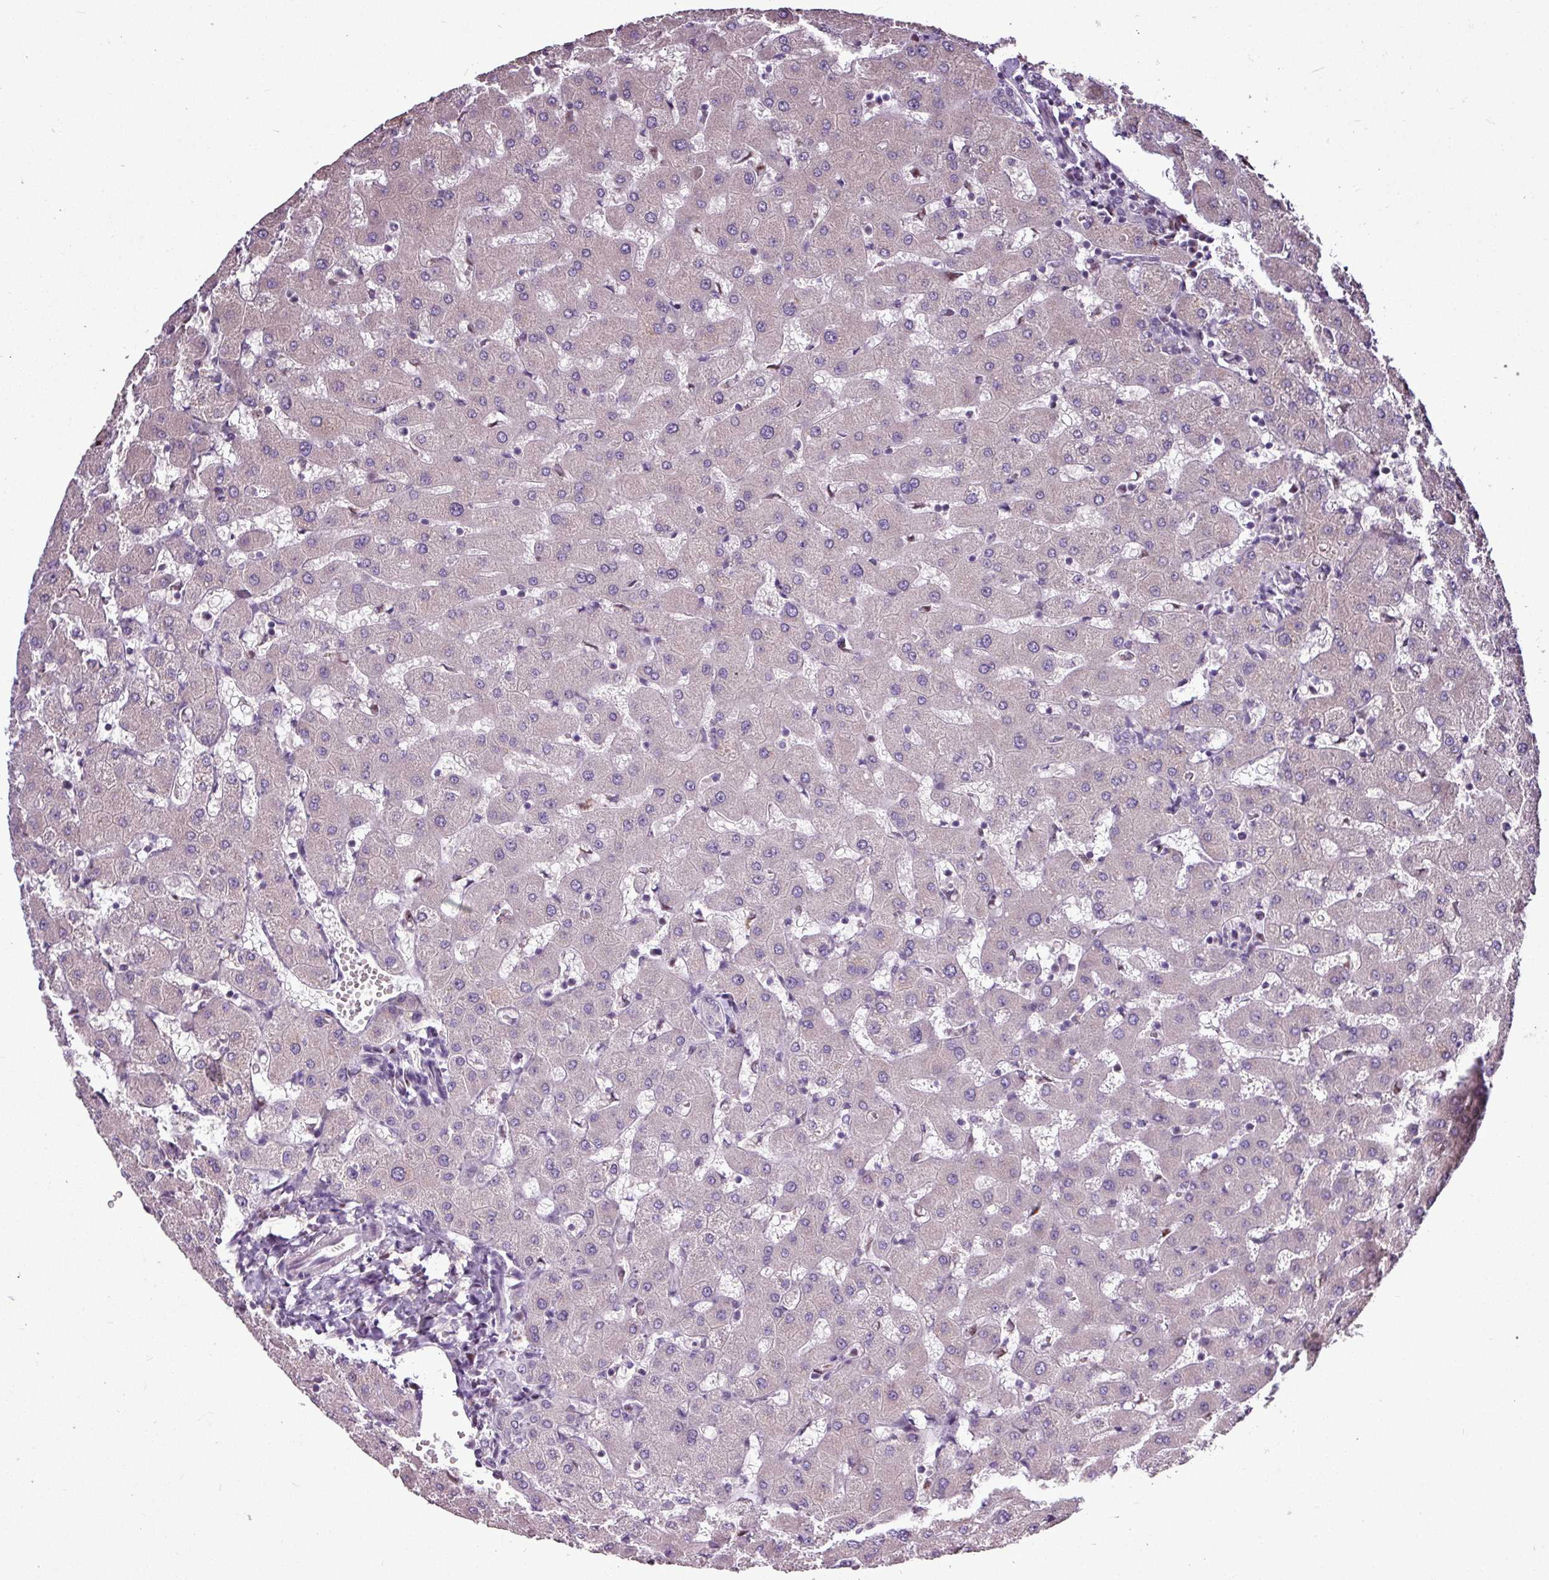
{"staining": {"intensity": "negative", "quantity": "none", "location": "none"}, "tissue": "liver", "cell_type": "Cholangiocytes", "image_type": "normal", "snomed": [{"axis": "morphology", "description": "Normal tissue, NOS"}, {"axis": "topography", "description": "Liver"}], "caption": "Immunohistochemistry of normal human liver displays no positivity in cholangiocytes. The staining is performed using DAB (3,3'-diaminobenzidine) brown chromogen with nuclei counter-stained in using hematoxylin.", "gene": "SKIC2", "patient": {"sex": "female", "age": 63}}